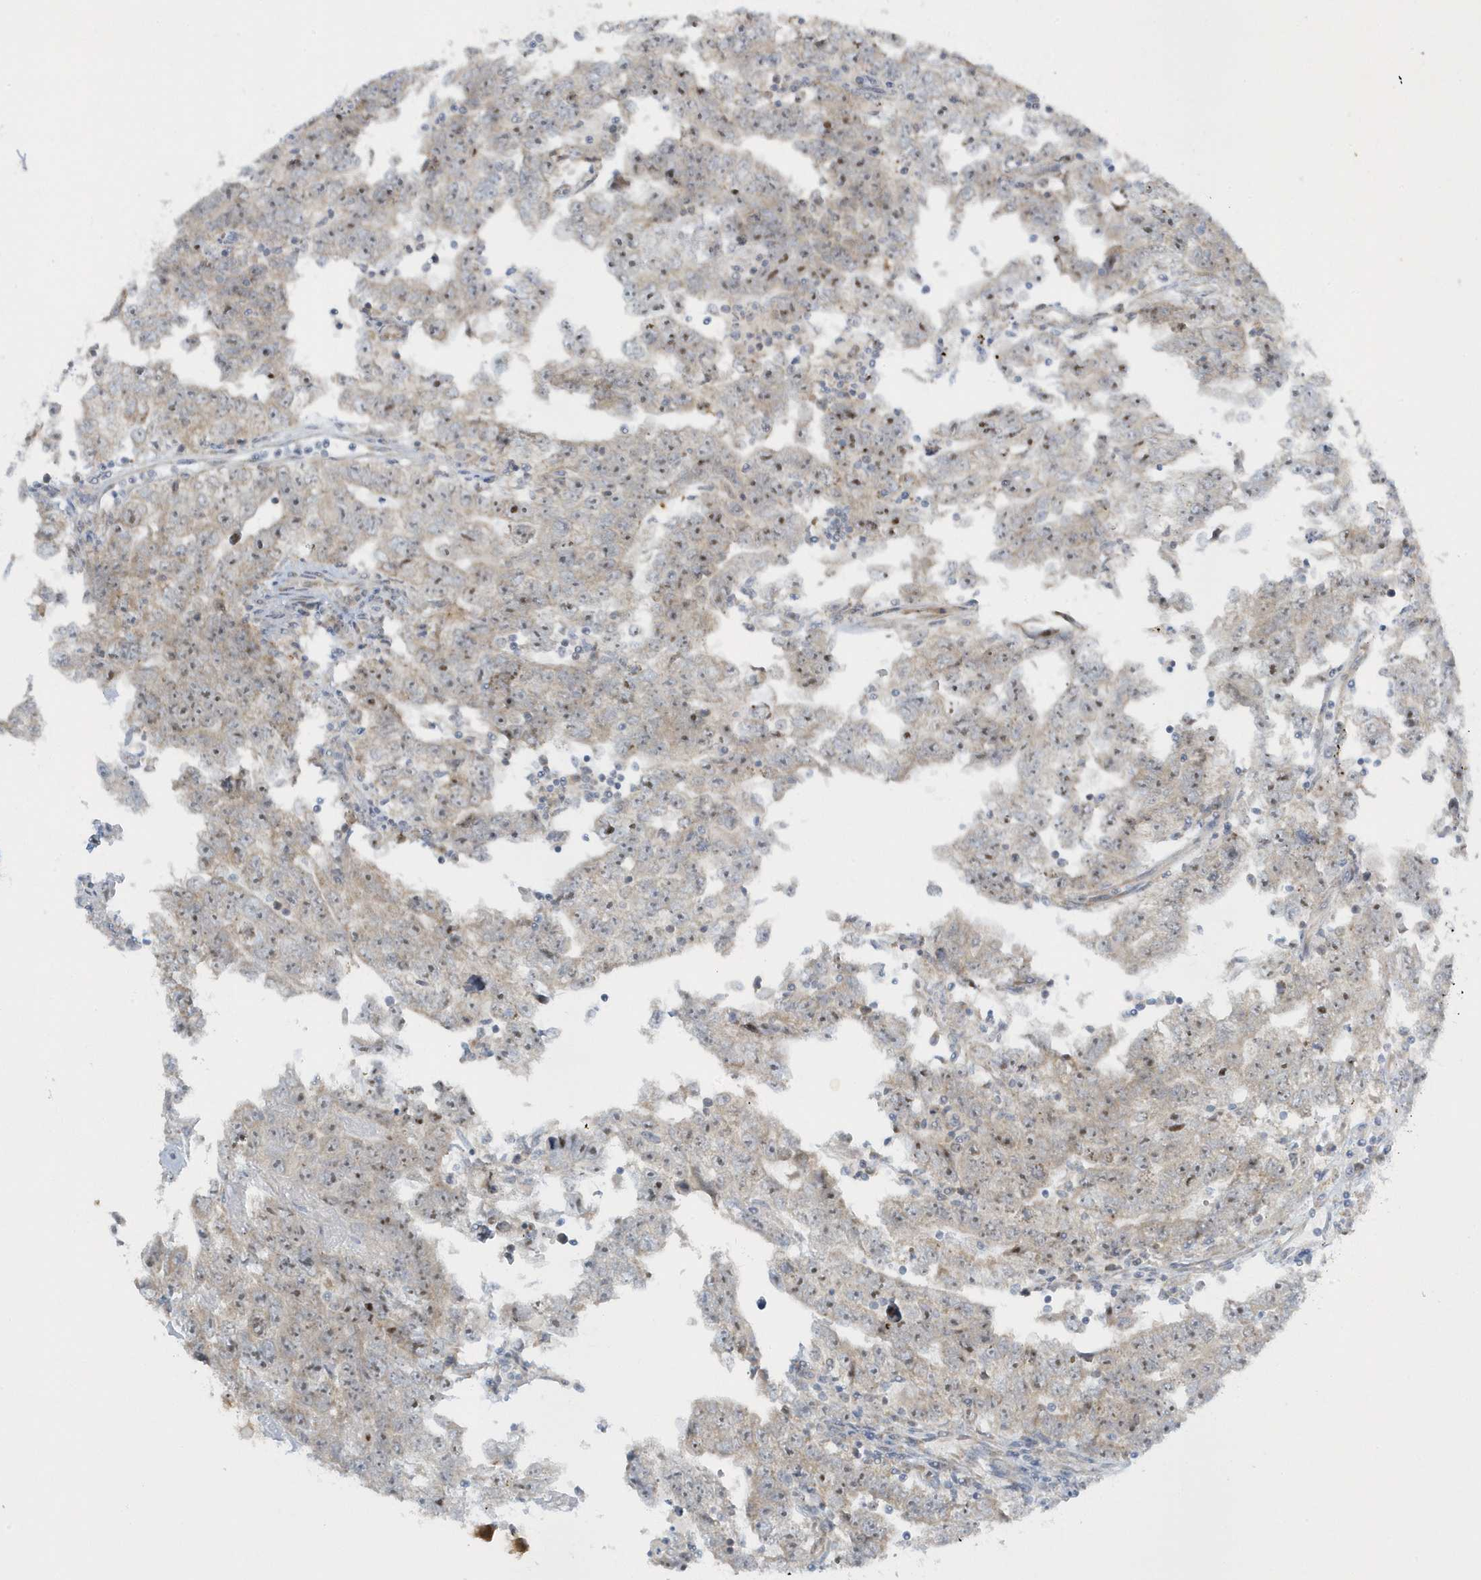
{"staining": {"intensity": "moderate", "quantity": "25%-75%", "location": "nuclear"}, "tissue": "testis cancer", "cell_type": "Tumor cells", "image_type": "cancer", "snomed": [{"axis": "morphology", "description": "Carcinoma, Embryonal, NOS"}, {"axis": "topography", "description": "Testis"}], "caption": "Immunohistochemical staining of human embryonal carcinoma (testis) shows medium levels of moderate nuclear staining in about 25%-75% of tumor cells.", "gene": "SCN3A", "patient": {"sex": "male", "age": 25}}